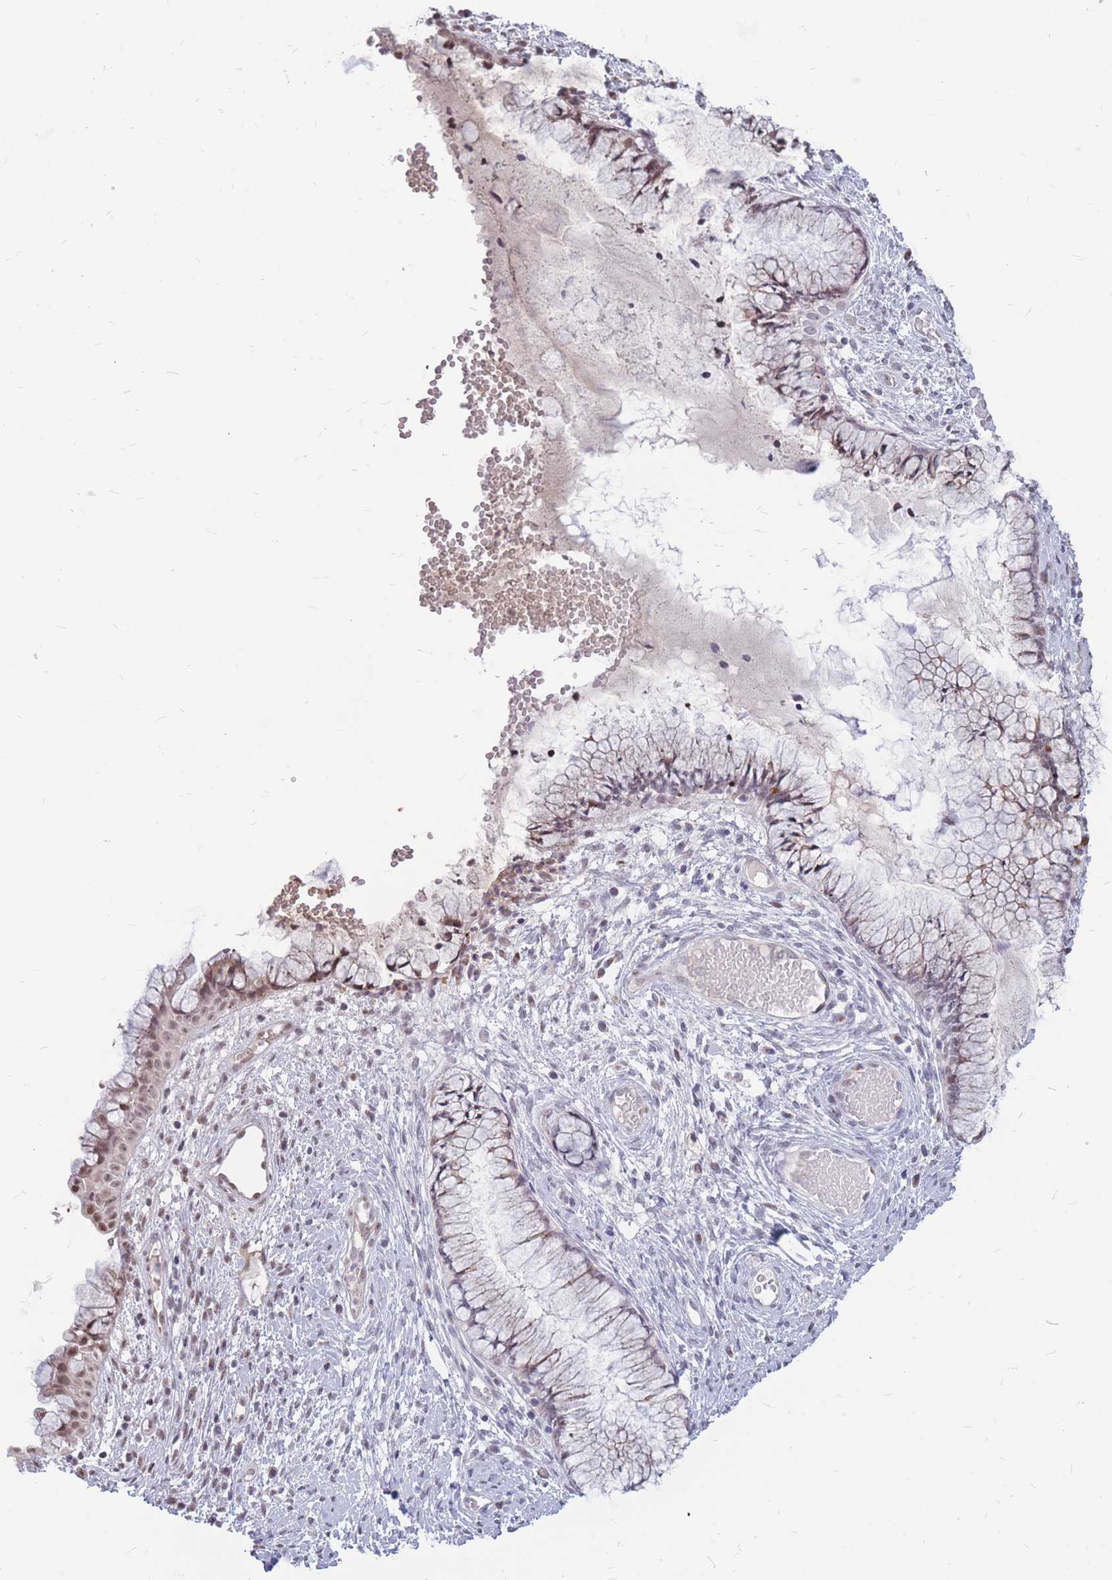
{"staining": {"intensity": "weak", "quantity": ">75%", "location": "nuclear"}, "tissue": "cervix", "cell_type": "Glandular cells", "image_type": "normal", "snomed": [{"axis": "morphology", "description": "Normal tissue, NOS"}, {"axis": "topography", "description": "Cervix"}], "caption": "Protein expression analysis of benign cervix displays weak nuclear staining in about >75% of glandular cells.", "gene": "ADD2", "patient": {"sex": "female", "age": 42}}